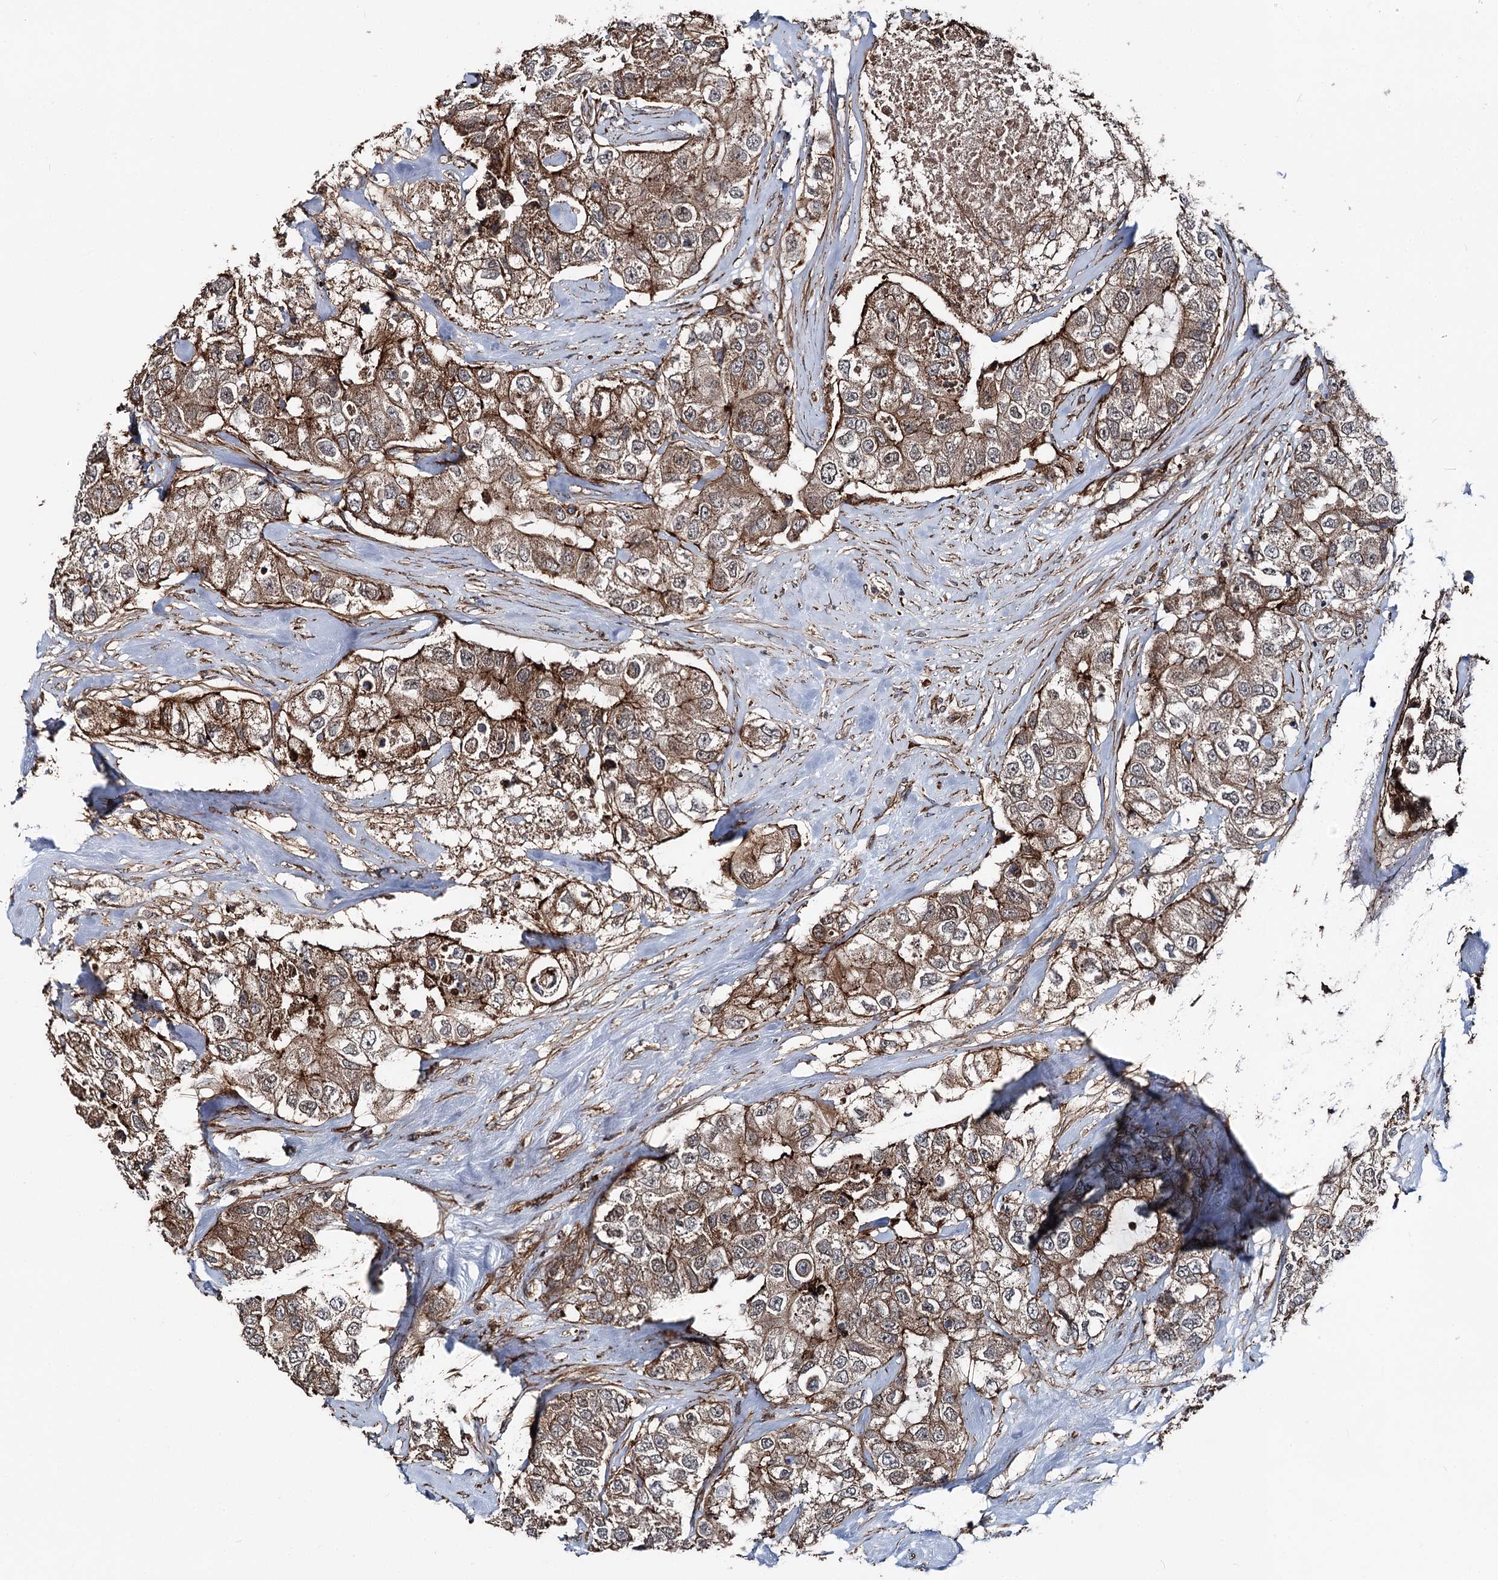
{"staining": {"intensity": "moderate", "quantity": ">75%", "location": "cytoplasmic/membranous"}, "tissue": "breast cancer", "cell_type": "Tumor cells", "image_type": "cancer", "snomed": [{"axis": "morphology", "description": "Duct carcinoma"}, {"axis": "topography", "description": "Breast"}], "caption": "High-power microscopy captured an IHC photomicrograph of invasive ductal carcinoma (breast), revealing moderate cytoplasmic/membranous staining in approximately >75% of tumor cells.", "gene": "ITFG2", "patient": {"sex": "female", "age": 62}}